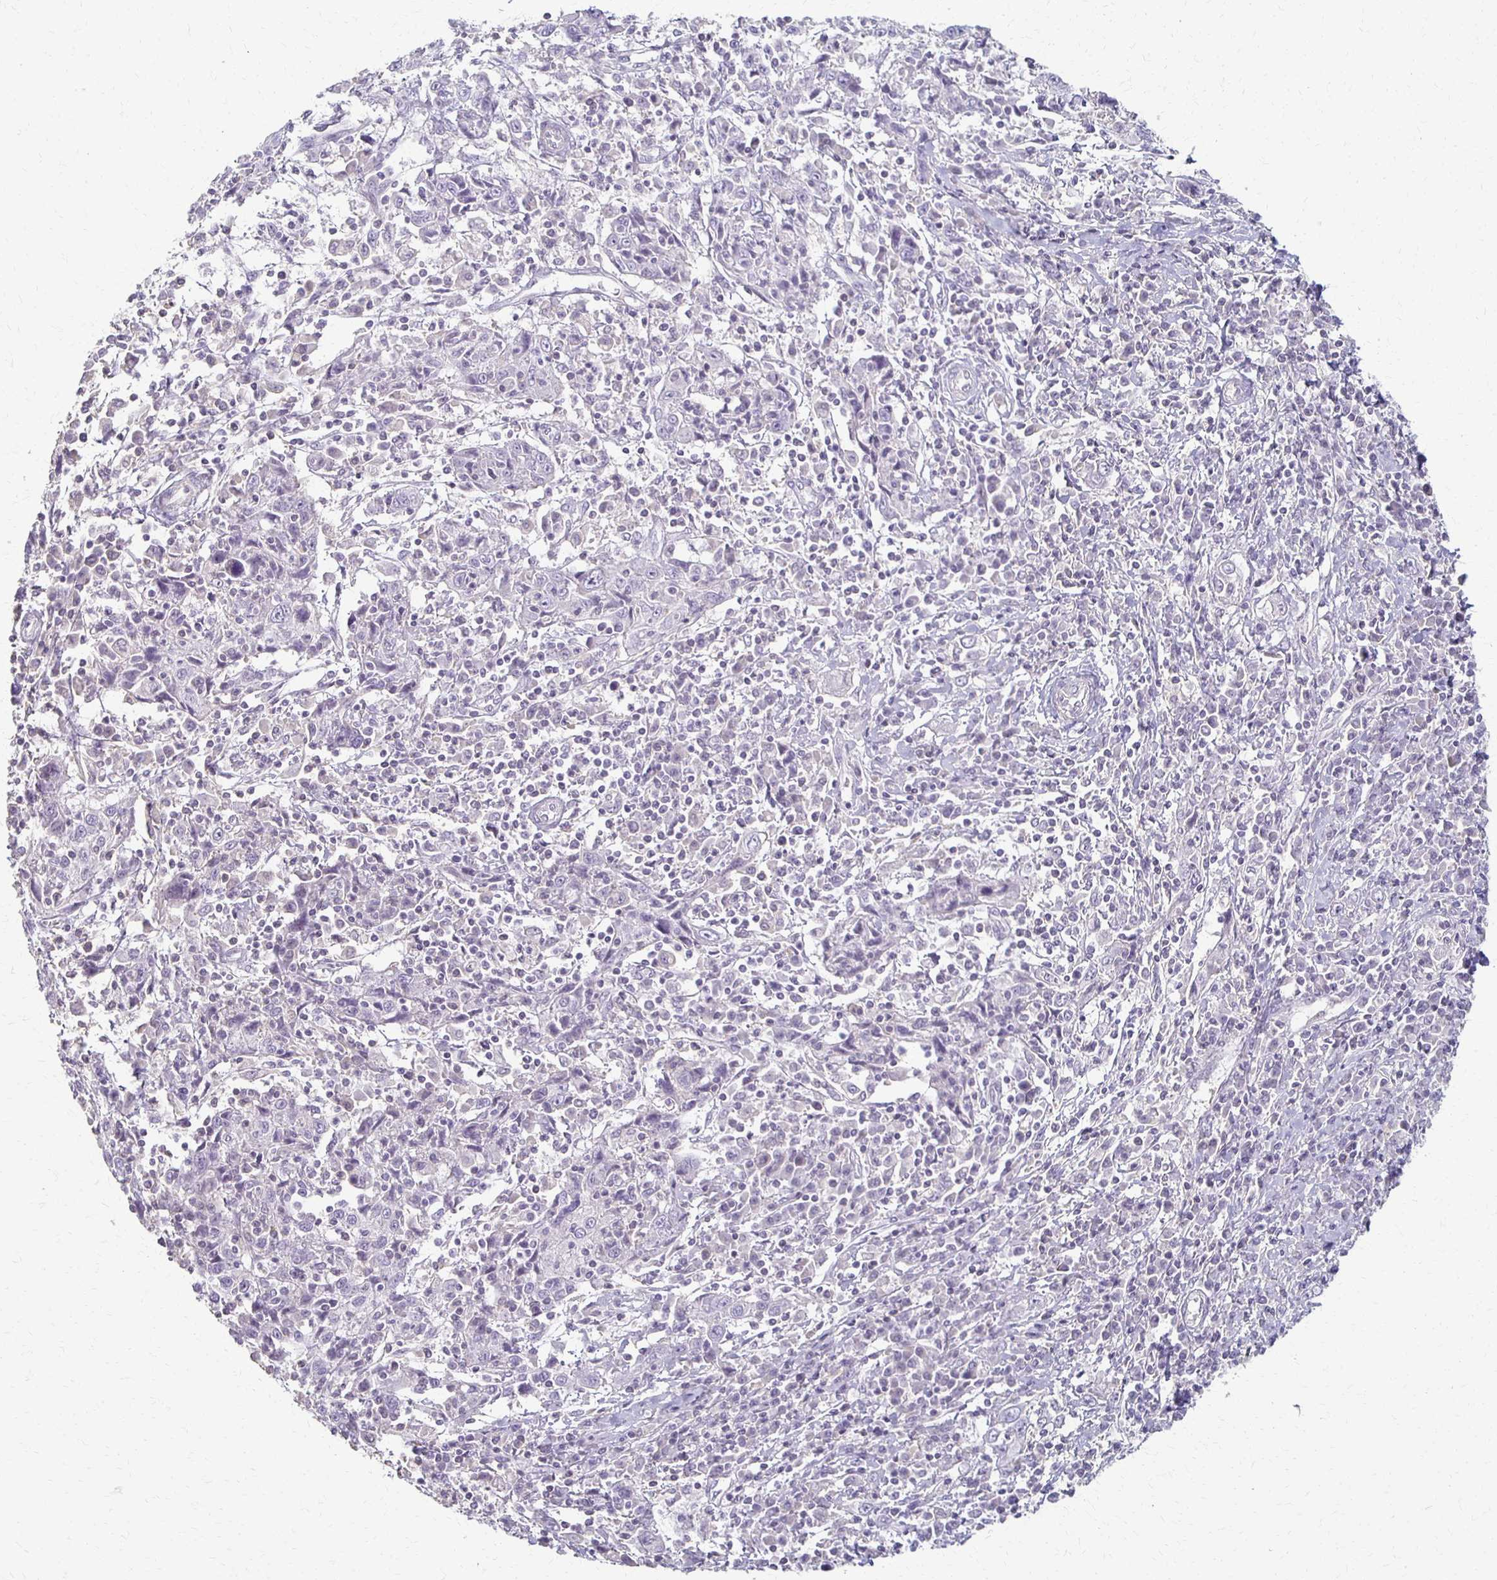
{"staining": {"intensity": "negative", "quantity": "none", "location": "none"}, "tissue": "cervical cancer", "cell_type": "Tumor cells", "image_type": "cancer", "snomed": [{"axis": "morphology", "description": "Squamous cell carcinoma, NOS"}, {"axis": "topography", "description": "Cervix"}], "caption": "Tumor cells show no significant protein positivity in cervical squamous cell carcinoma.", "gene": "FOXO4", "patient": {"sex": "female", "age": 46}}